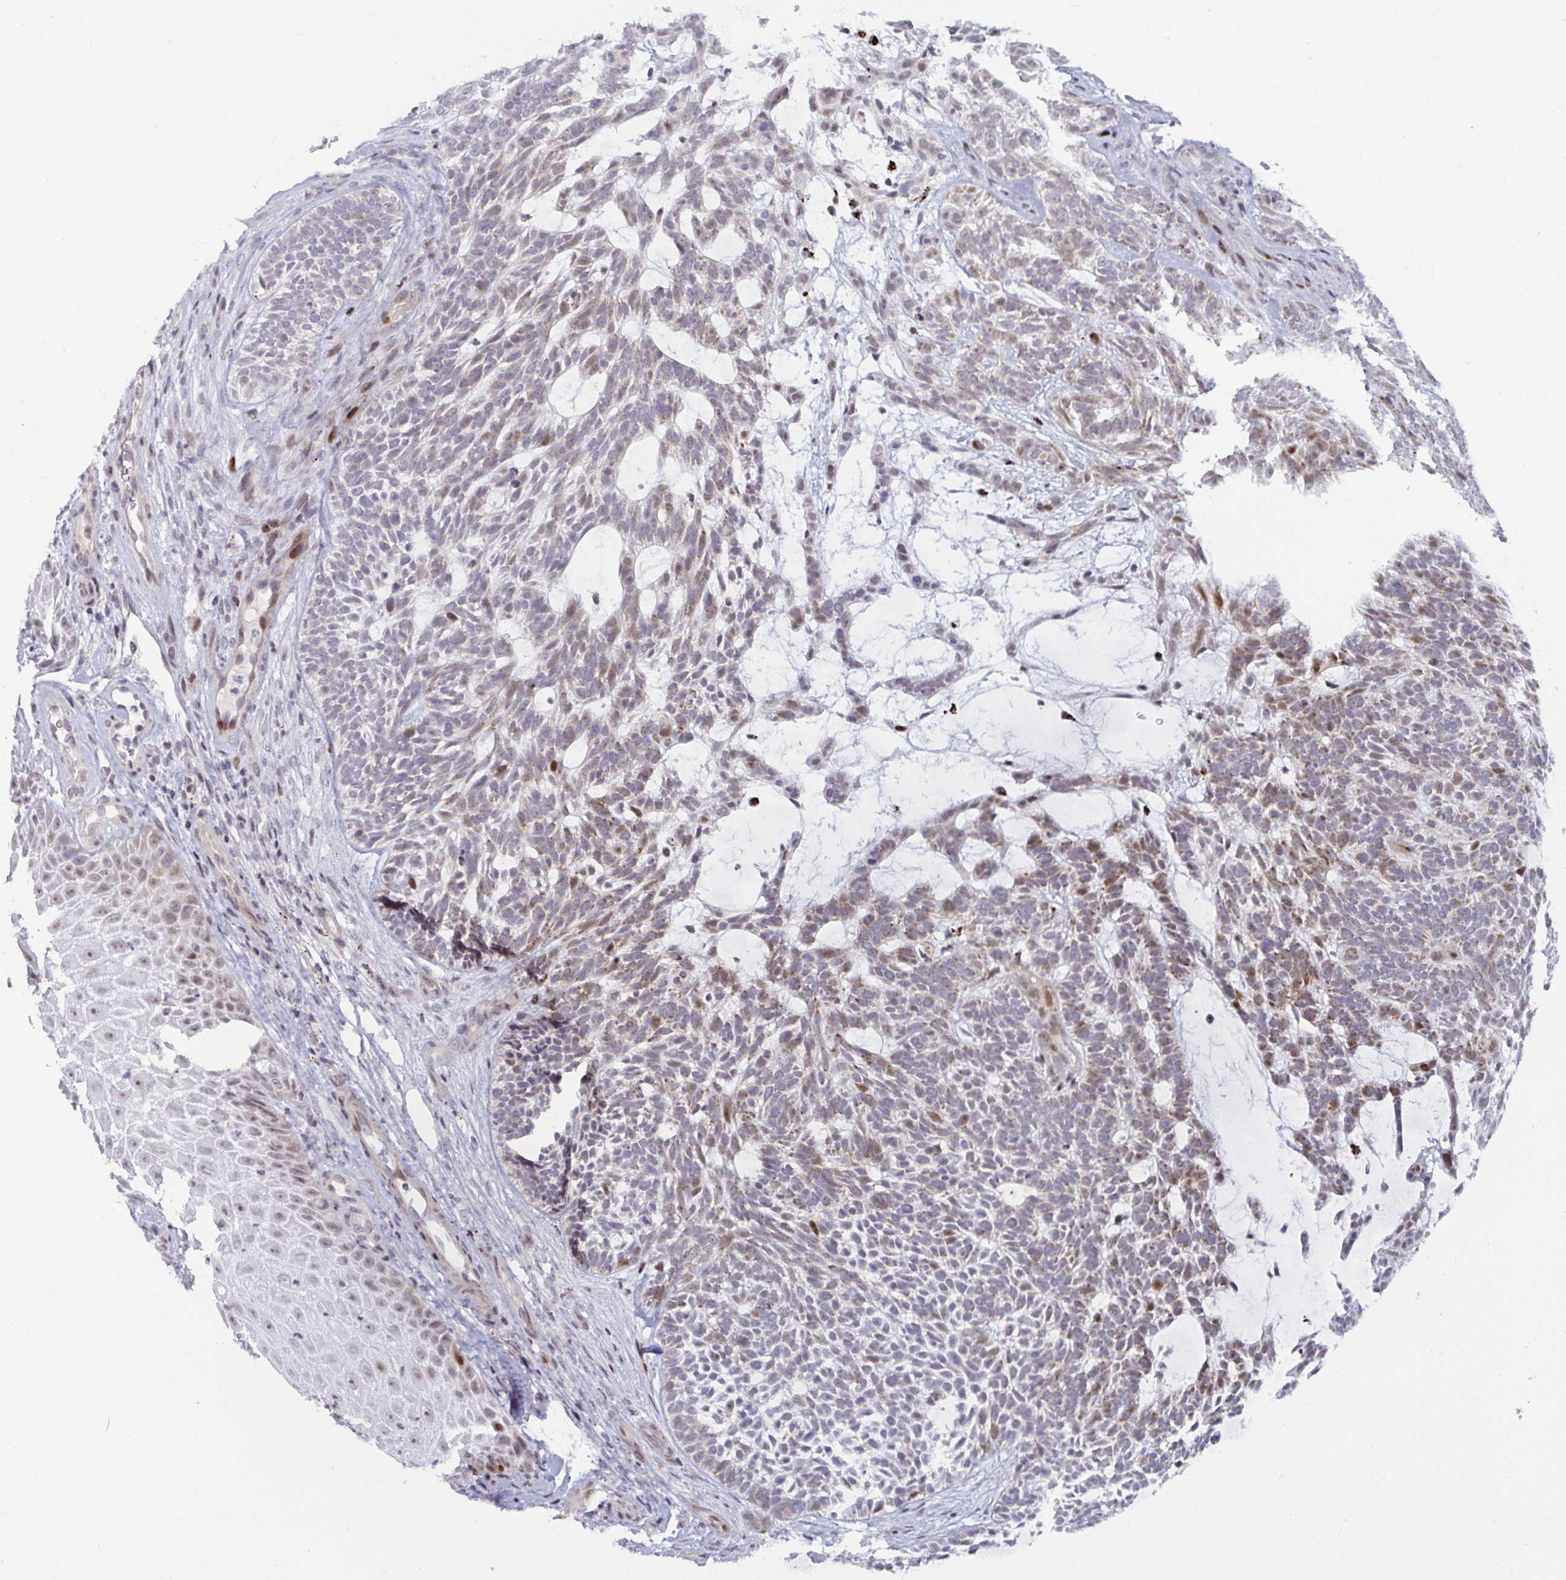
{"staining": {"intensity": "moderate", "quantity": "<25%", "location": "cytoplasmic/membranous,nuclear"}, "tissue": "skin cancer", "cell_type": "Tumor cells", "image_type": "cancer", "snomed": [{"axis": "morphology", "description": "Basal cell carcinoma"}, {"axis": "topography", "description": "Skin"}, {"axis": "topography", "description": "Skin, foot"}], "caption": "Protein staining of skin basal cell carcinoma tissue shows moderate cytoplasmic/membranous and nuclear expression in about <25% of tumor cells.", "gene": "DZIP1", "patient": {"sex": "female", "age": 77}}